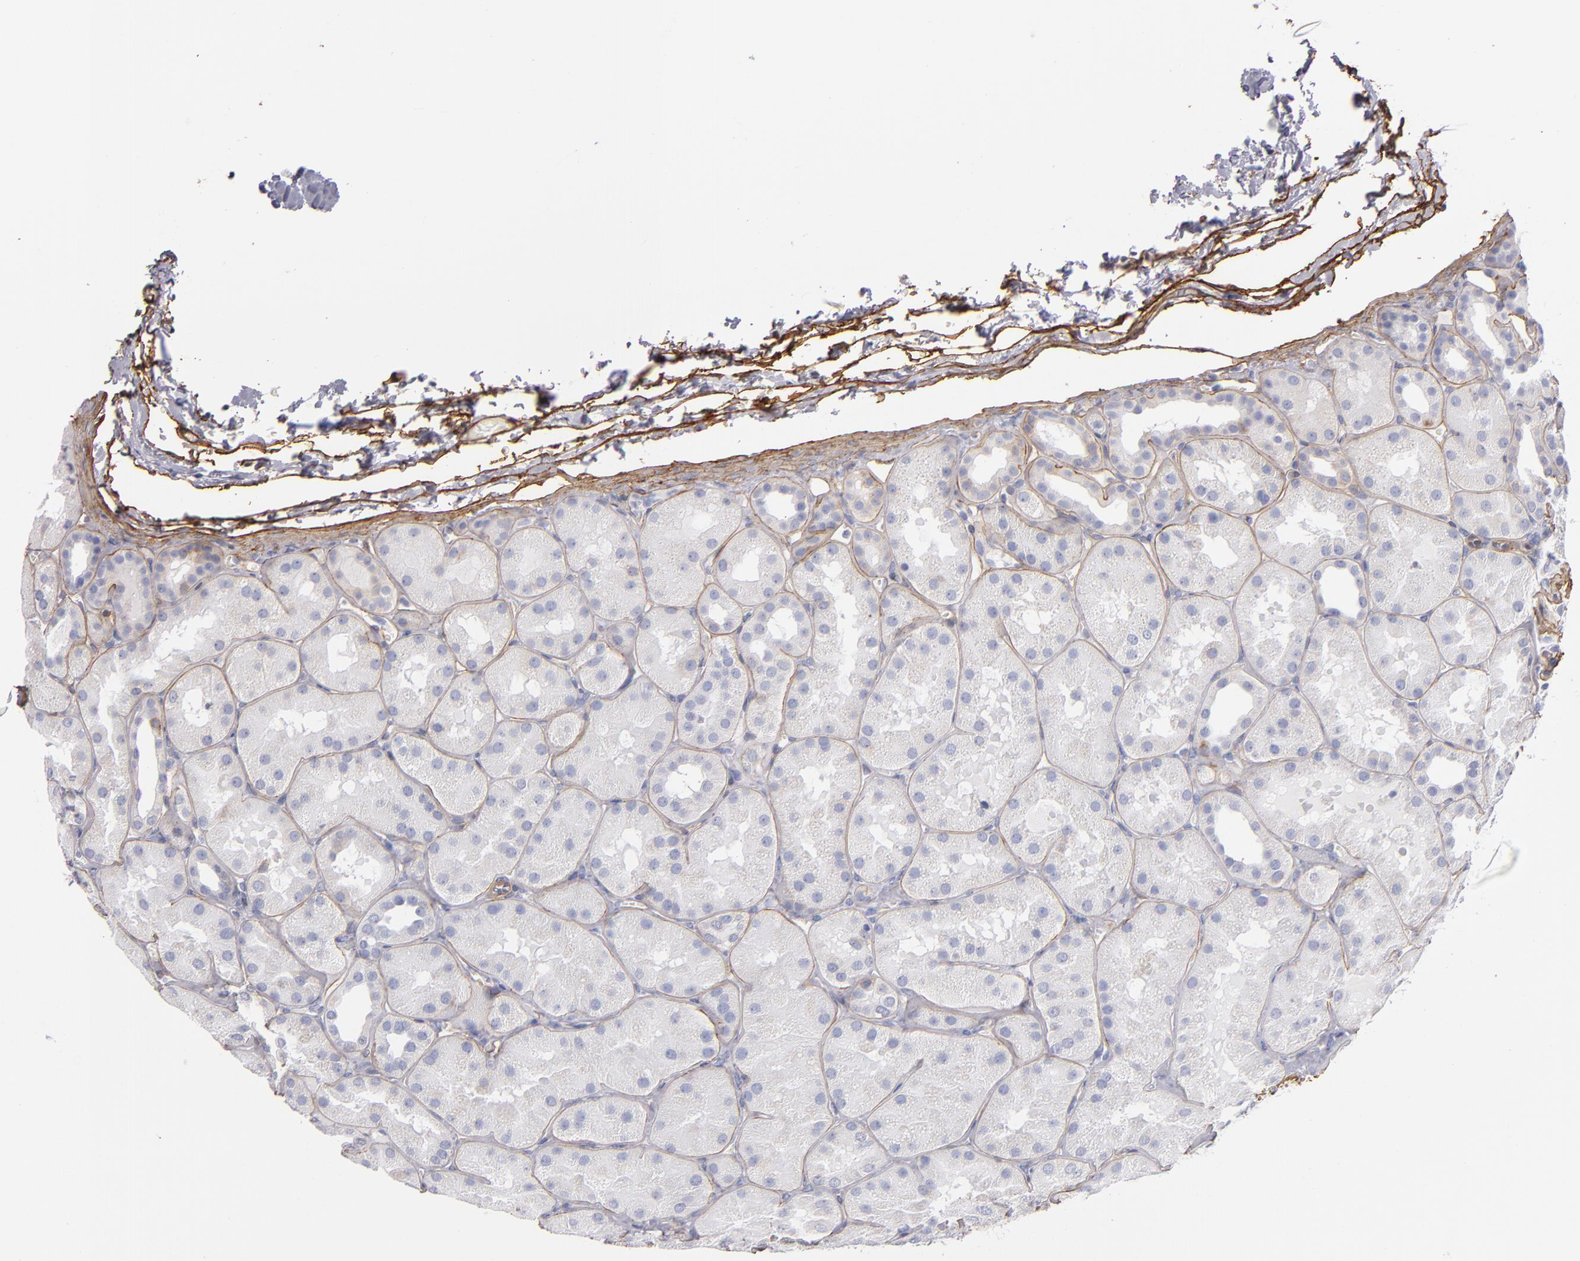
{"staining": {"intensity": "moderate", "quantity": ">75%", "location": "cytoplasmic/membranous"}, "tissue": "kidney", "cell_type": "Cells in glomeruli", "image_type": "normal", "snomed": [{"axis": "morphology", "description": "Normal tissue, NOS"}, {"axis": "topography", "description": "Kidney"}], "caption": "This photomicrograph shows immunohistochemistry (IHC) staining of normal kidney, with medium moderate cytoplasmic/membranous expression in about >75% of cells in glomeruli.", "gene": "LAMC1", "patient": {"sex": "male", "age": 28}}